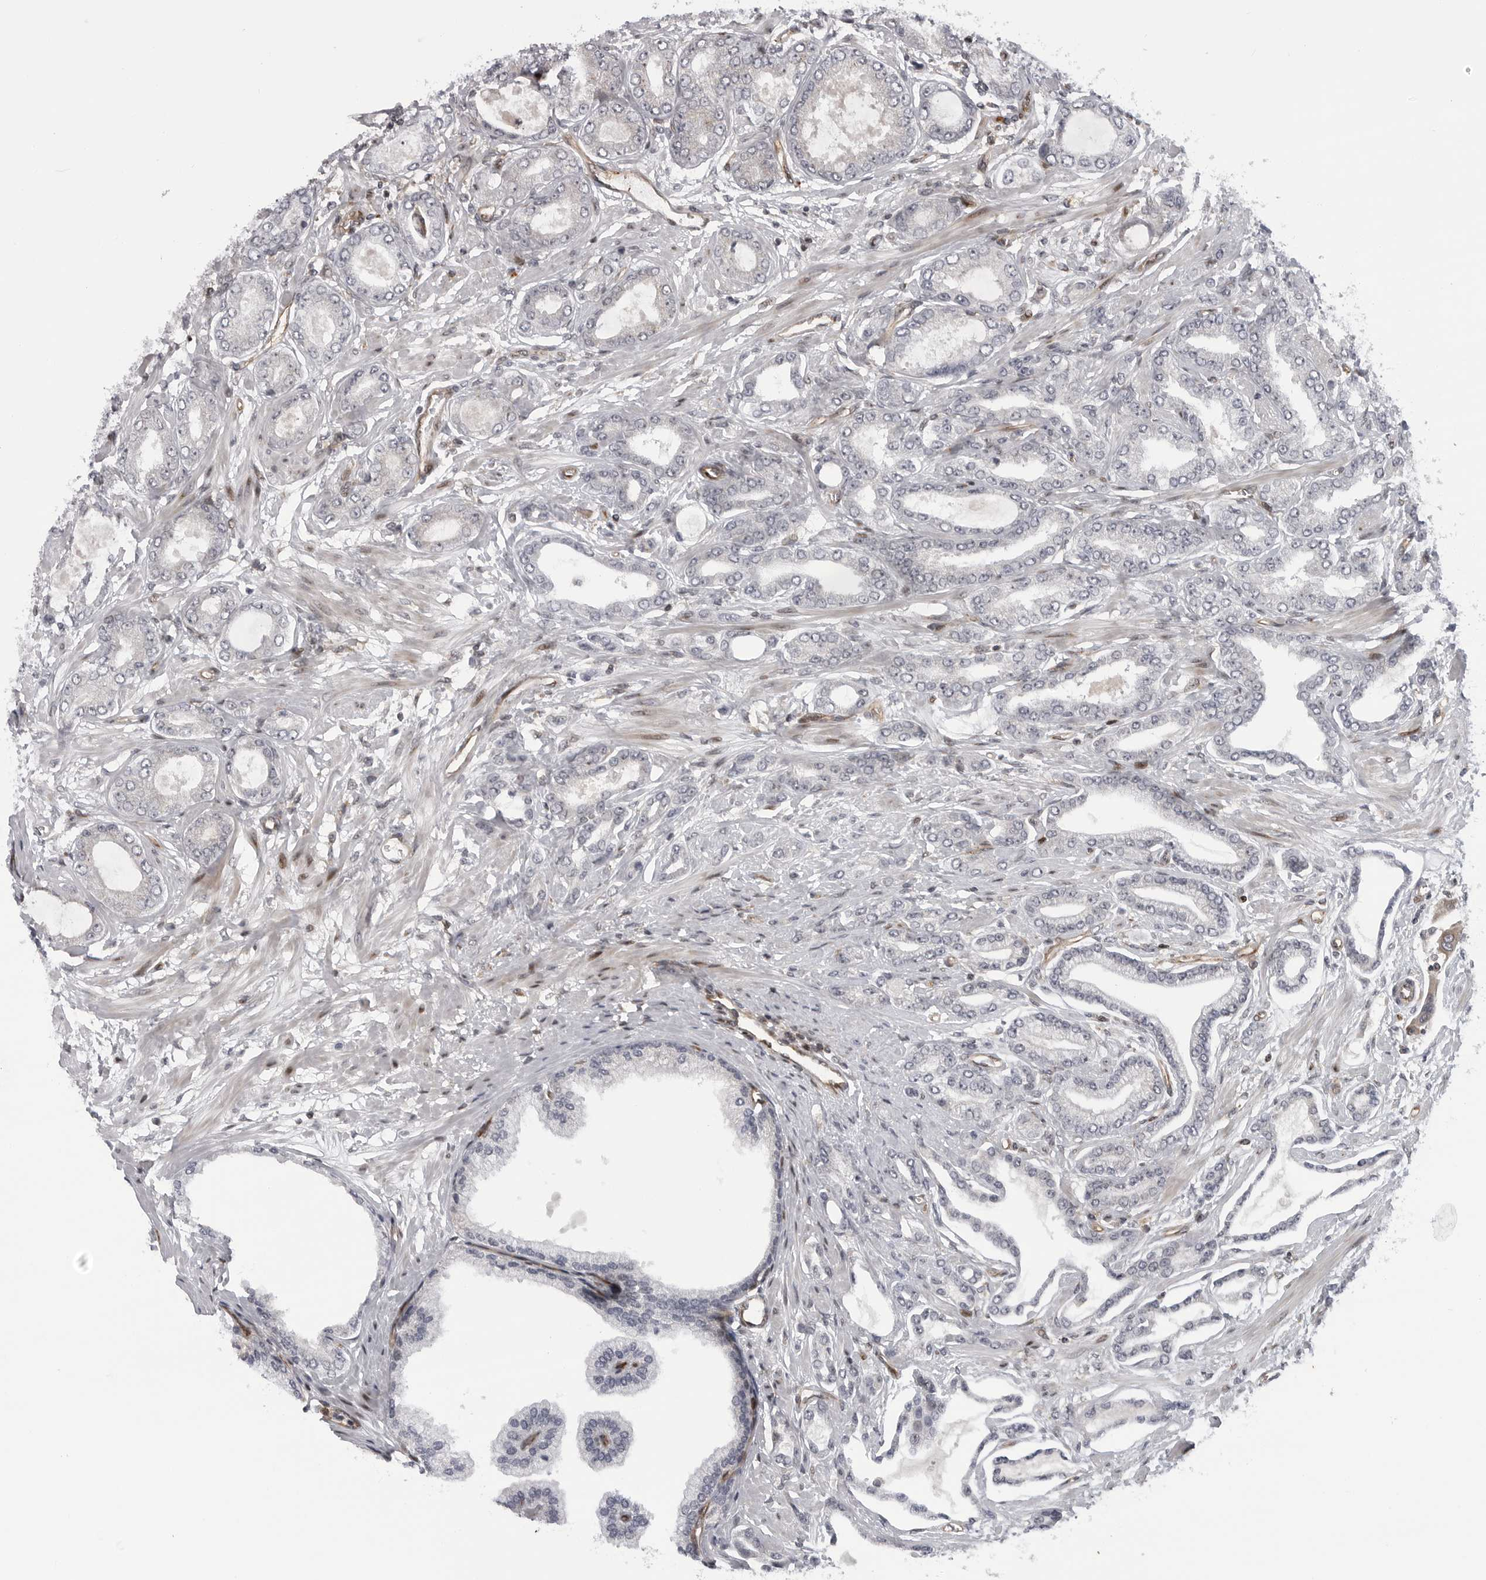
{"staining": {"intensity": "negative", "quantity": "none", "location": "none"}, "tissue": "prostate cancer", "cell_type": "Tumor cells", "image_type": "cancer", "snomed": [{"axis": "morphology", "description": "Adenocarcinoma, Low grade"}, {"axis": "topography", "description": "Prostate"}], "caption": "A high-resolution photomicrograph shows immunohistochemistry staining of prostate cancer, which shows no significant staining in tumor cells.", "gene": "ABL1", "patient": {"sex": "male", "age": 63}}